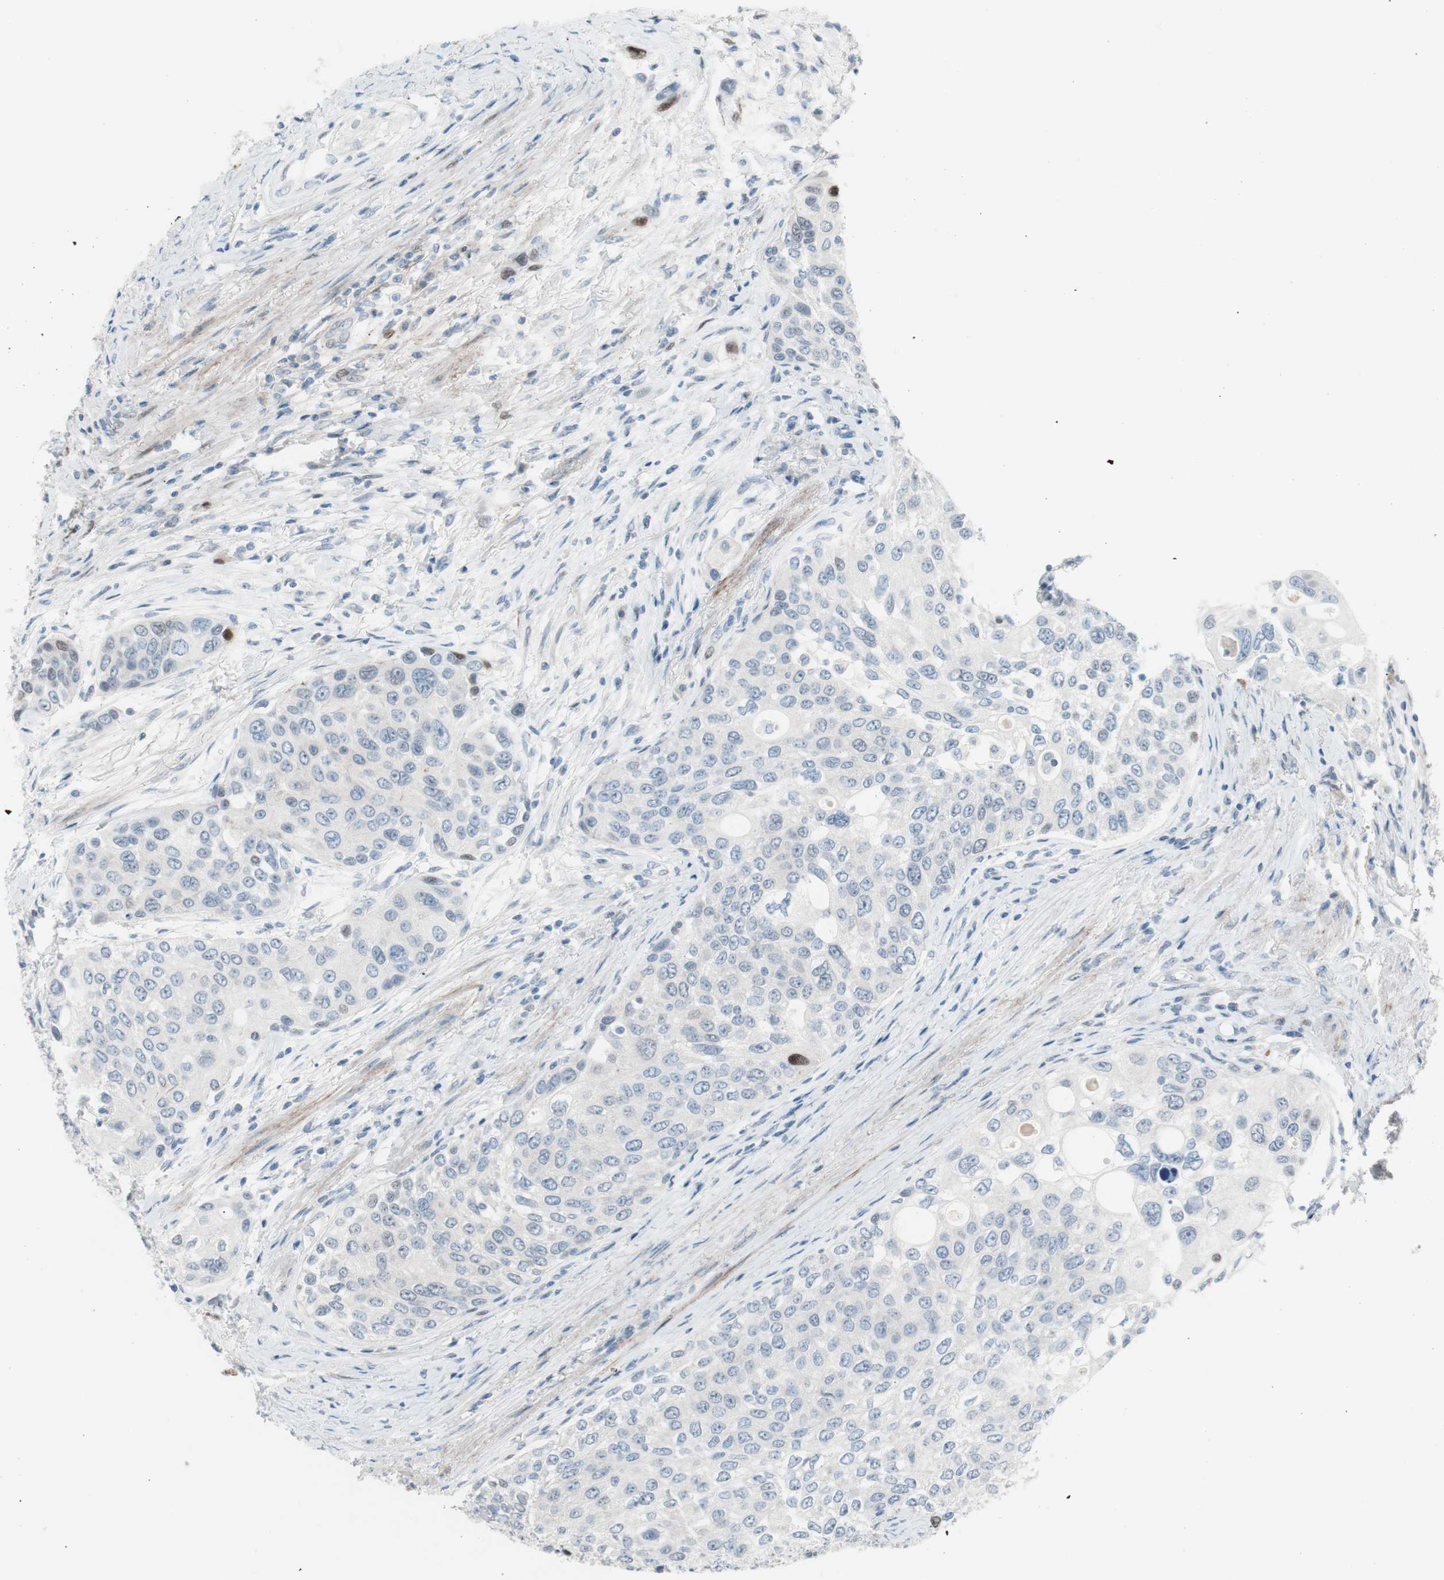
{"staining": {"intensity": "negative", "quantity": "none", "location": "none"}, "tissue": "urothelial cancer", "cell_type": "Tumor cells", "image_type": "cancer", "snomed": [{"axis": "morphology", "description": "Urothelial carcinoma, High grade"}, {"axis": "topography", "description": "Urinary bladder"}], "caption": "Immunohistochemistry photomicrograph of neoplastic tissue: human urothelial cancer stained with DAB (3,3'-diaminobenzidine) reveals no significant protein staining in tumor cells. Nuclei are stained in blue.", "gene": "FOSL1", "patient": {"sex": "female", "age": 56}}